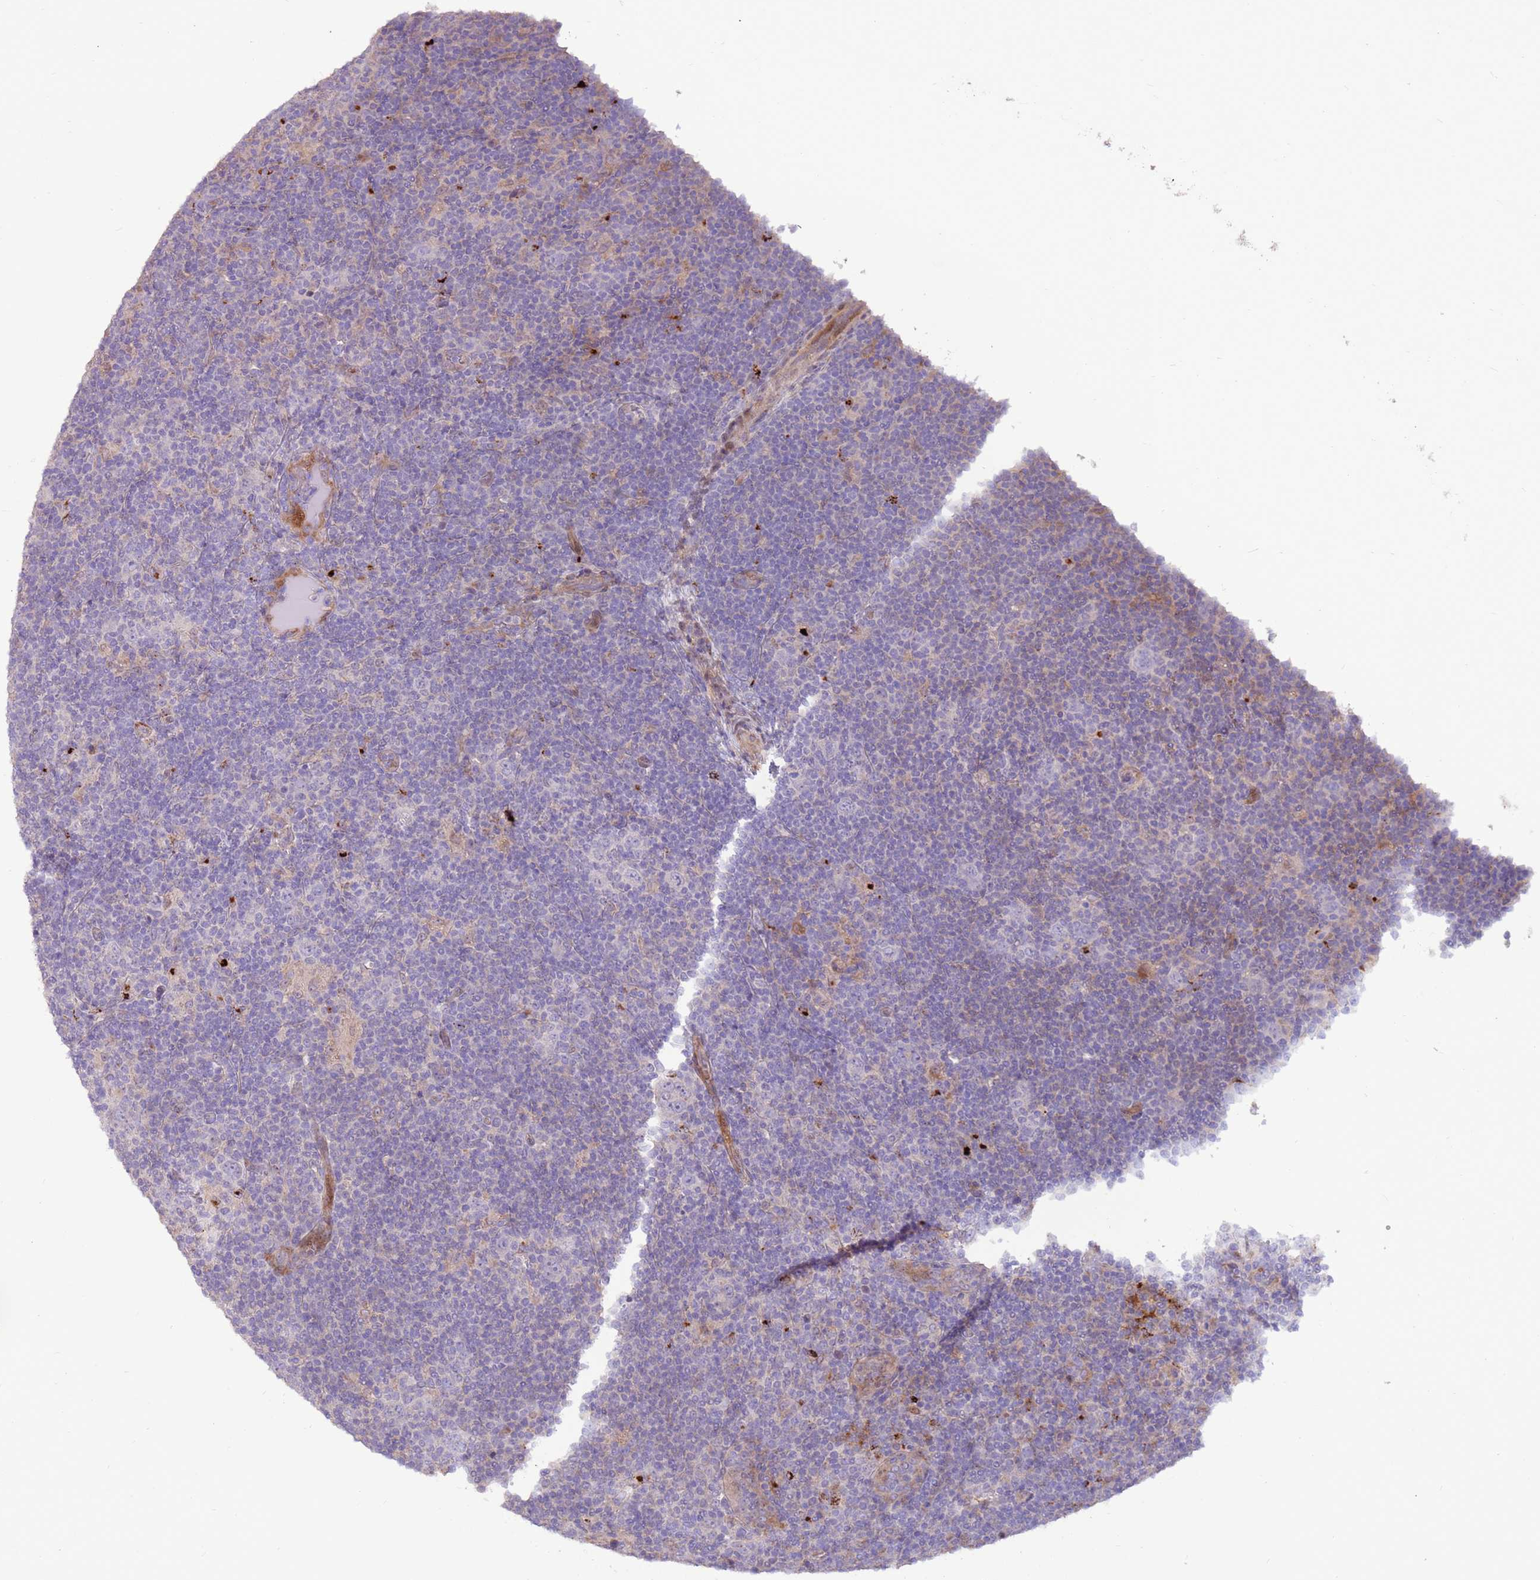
{"staining": {"intensity": "negative", "quantity": "none", "location": "none"}, "tissue": "lymphoma", "cell_type": "Tumor cells", "image_type": "cancer", "snomed": [{"axis": "morphology", "description": "Hodgkin's disease, NOS"}, {"axis": "topography", "description": "Lymph node"}], "caption": "Immunohistochemistry (IHC) of lymphoma demonstrates no staining in tumor cells. Brightfield microscopy of IHC stained with DAB (3,3'-diaminobenzidine) (brown) and hematoxylin (blue), captured at high magnification.", "gene": "LGI4", "patient": {"sex": "female", "age": 57}}